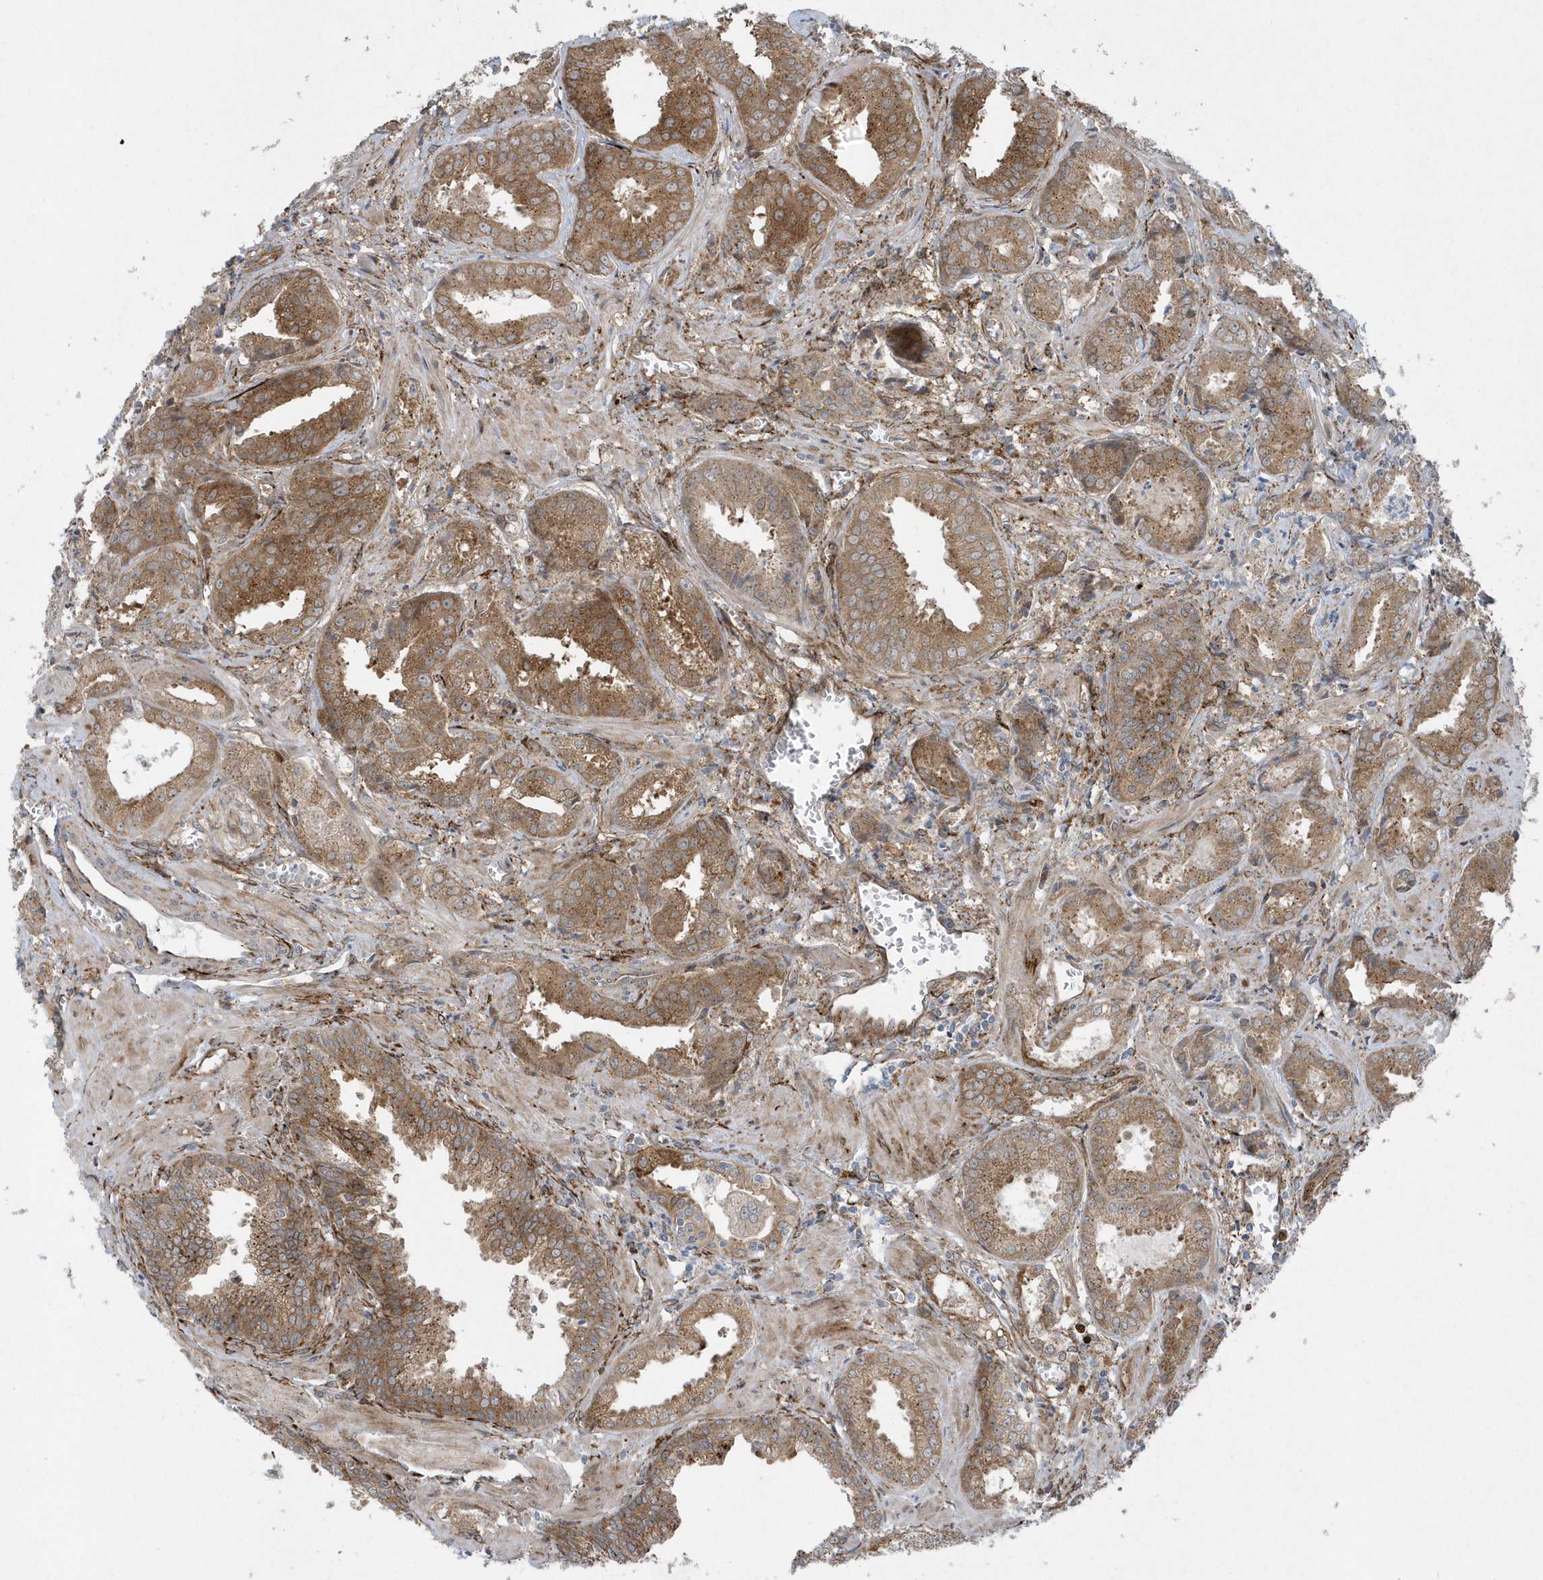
{"staining": {"intensity": "moderate", "quantity": ">75%", "location": "cytoplasmic/membranous"}, "tissue": "prostate cancer", "cell_type": "Tumor cells", "image_type": "cancer", "snomed": [{"axis": "morphology", "description": "Adenocarcinoma, Low grade"}, {"axis": "topography", "description": "Prostate"}], "caption": "High-power microscopy captured an IHC micrograph of prostate cancer (adenocarcinoma (low-grade)), revealing moderate cytoplasmic/membranous positivity in about >75% of tumor cells. The protein is stained brown, and the nuclei are stained in blue (DAB (3,3'-diaminobenzidine) IHC with brightfield microscopy, high magnification).", "gene": "FAM98A", "patient": {"sex": "male", "age": 67}}